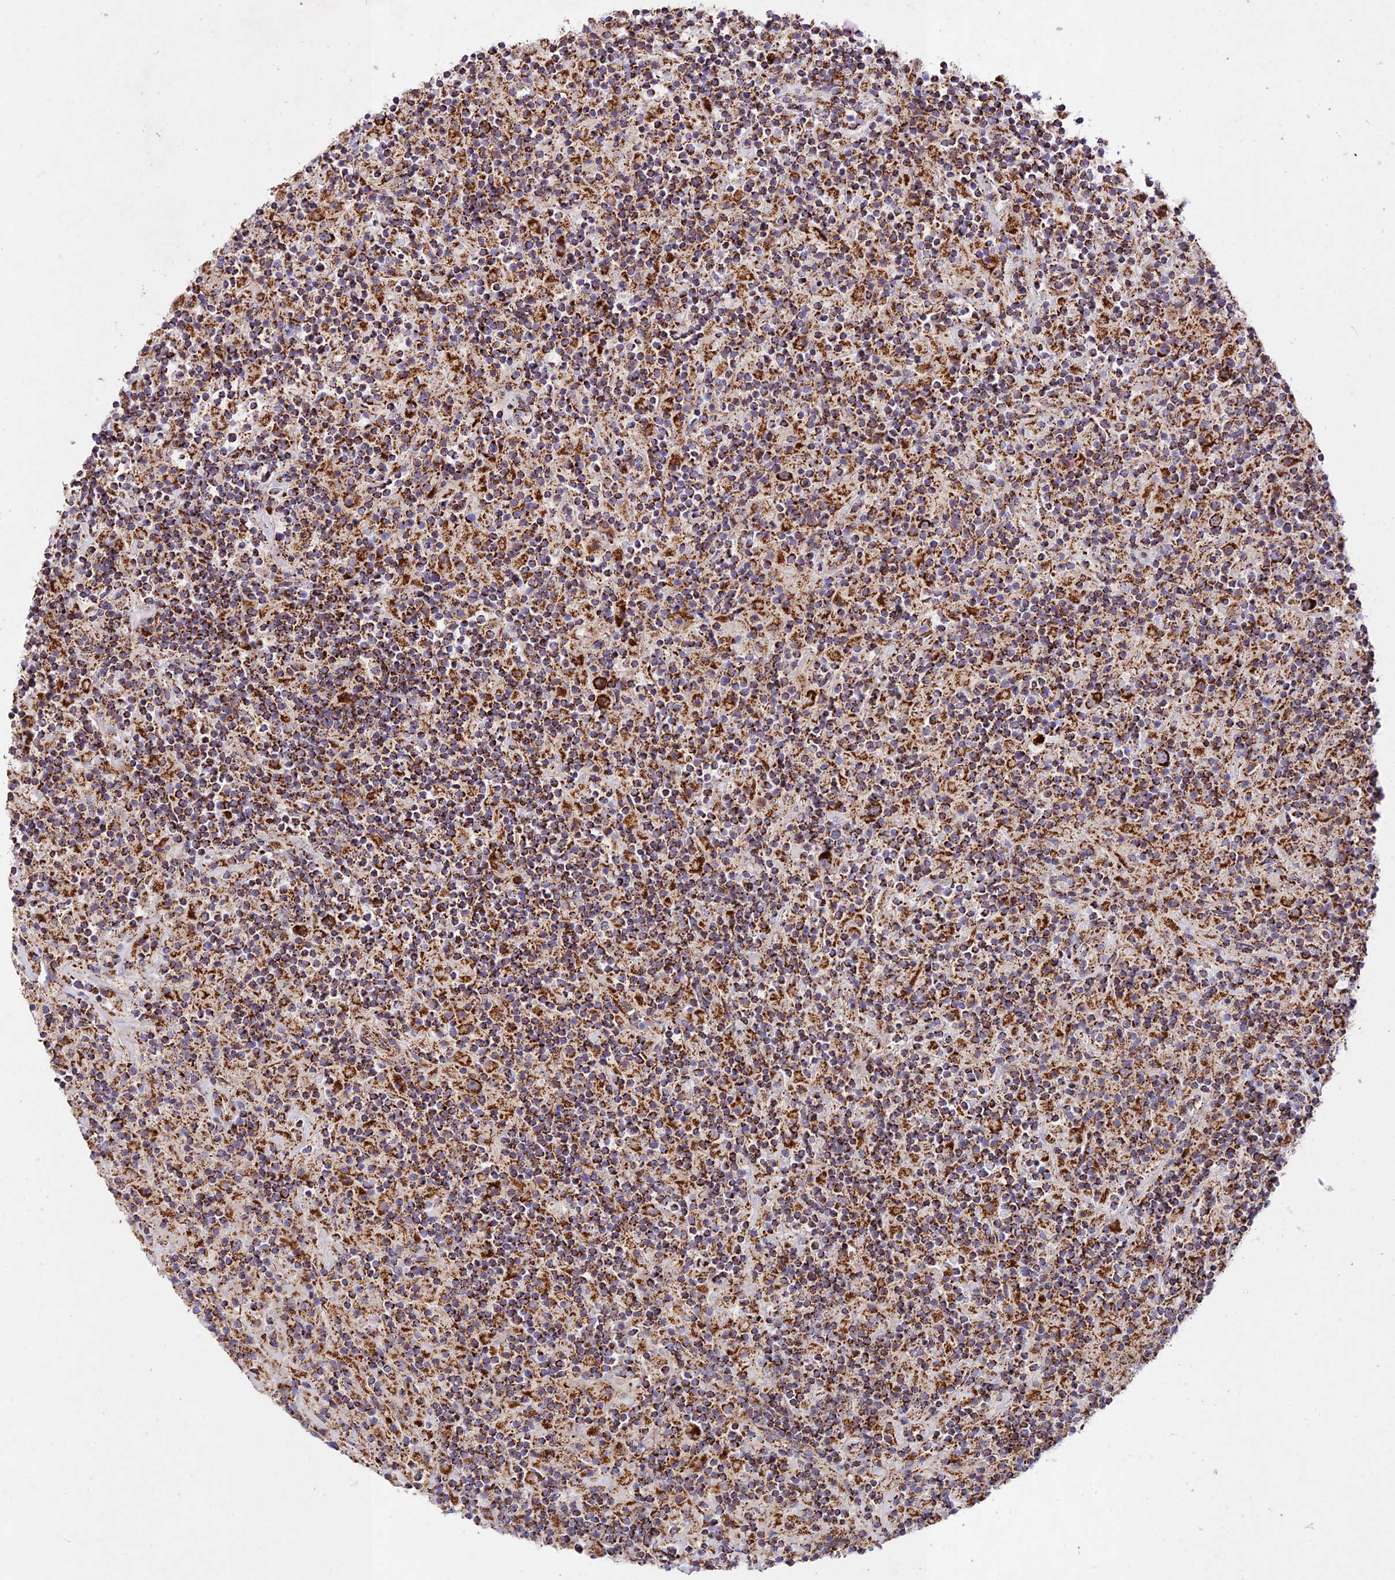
{"staining": {"intensity": "strong", "quantity": ">75%", "location": "cytoplasmic/membranous"}, "tissue": "lymphoma", "cell_type": "Tumor cells", "image_type": "cancer", "snomed": [{"axis": "morphology", "description": "Hodgkin's disease, NOS"}, {"axis": "topography", "description": "Lymph node"}], "caption": "This is a photomicrograph of immunohistochemistry staining of lymphoma, which shows strong staining in the cytoplasmic/membranous of tumor cells.", "gene": "KHDC3L", "patient": {"sex": "male", "age": 70}}